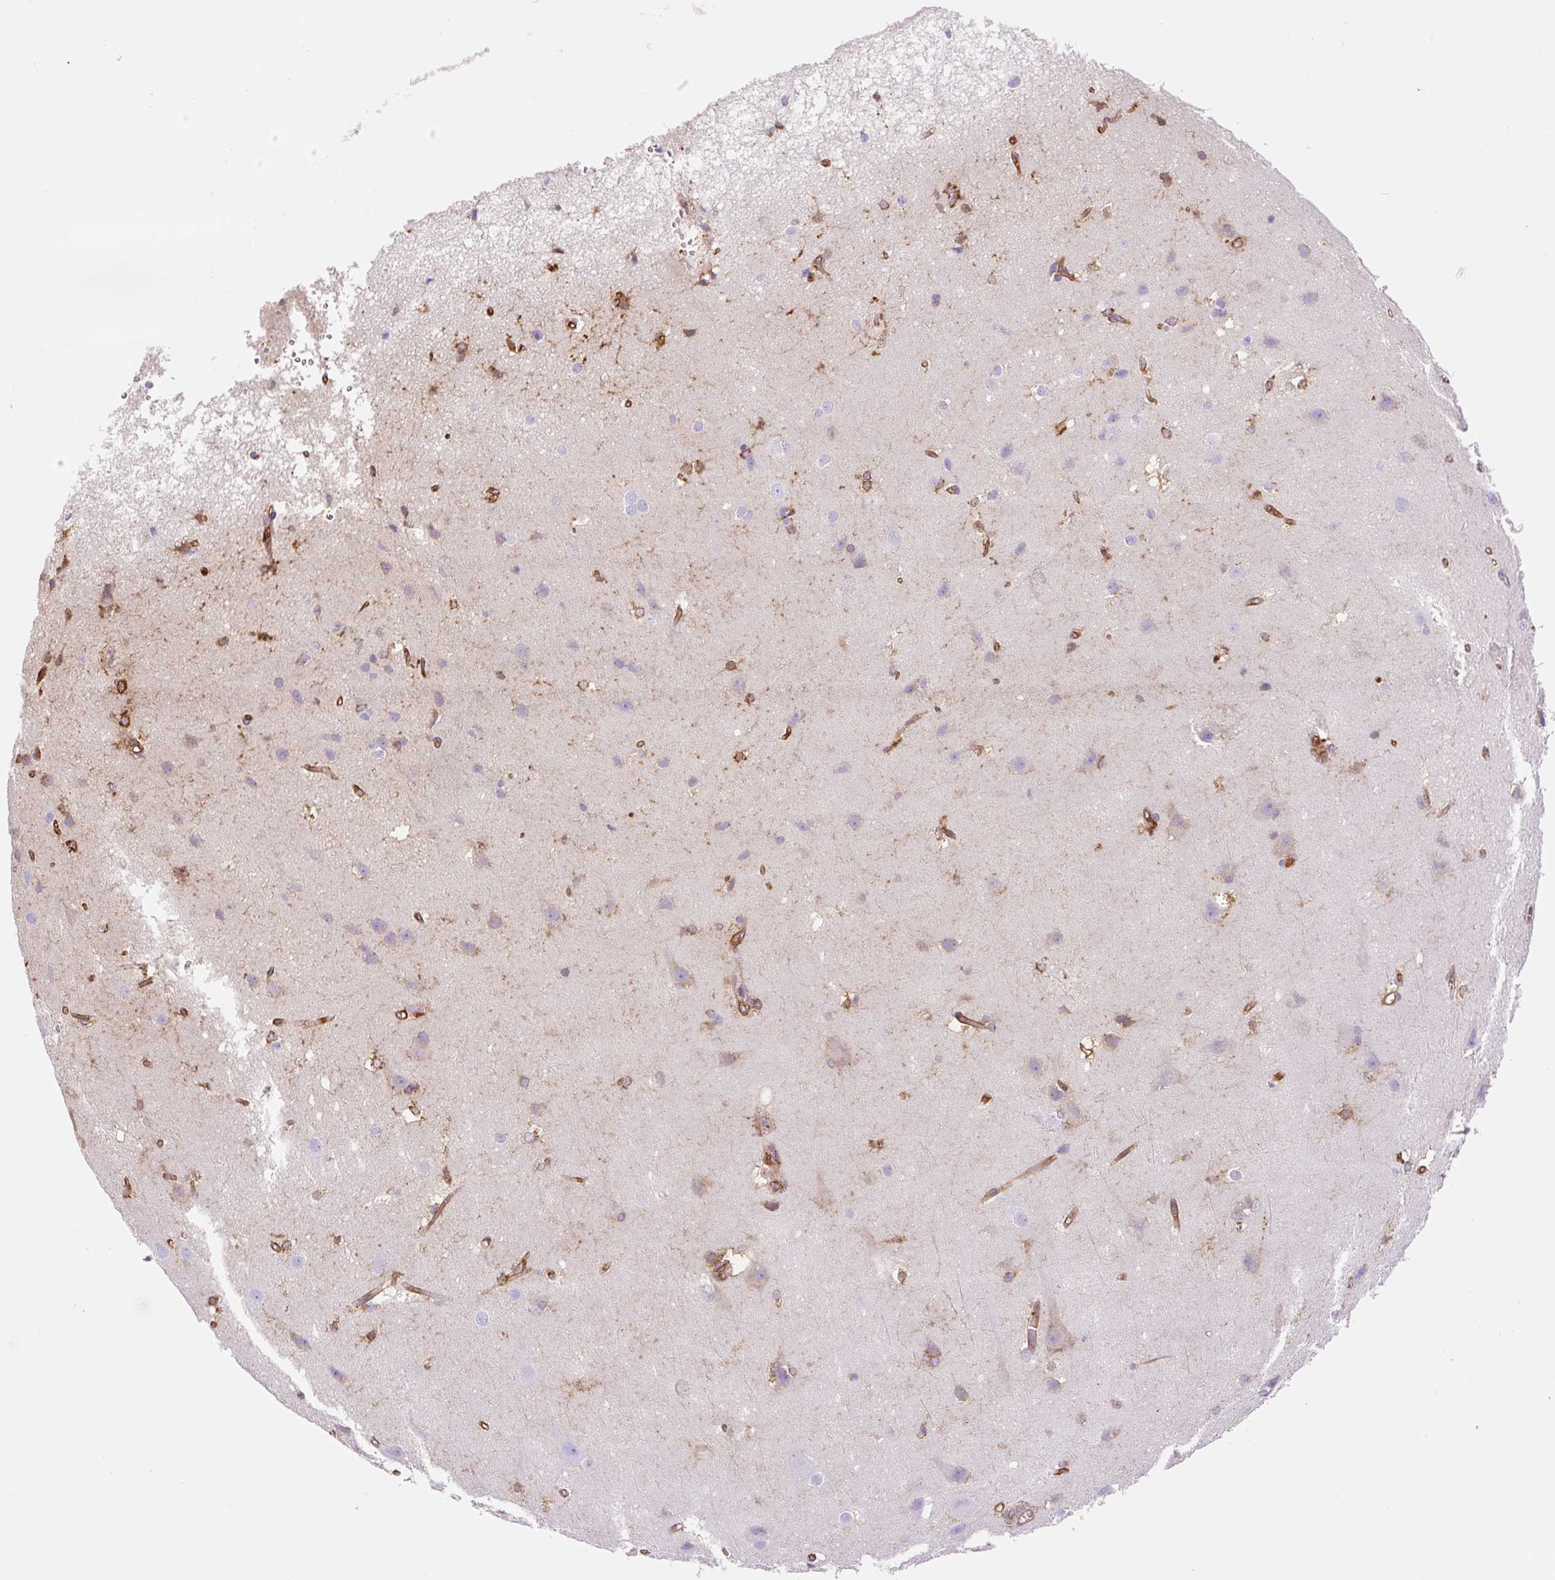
{"staining": {"intensity": "moderate", "quantity": "25%-75%", "location": "cytoplasmic/membranous"}, "tissue": "cerebral cortex", "cell_type": "Endothelial cells", "image_type": "normal", "snomed": [{"axis": "morphology", "description": "Normal tissue, NOS"}, {"axis": "topography", "description": "Cerebral cortex"}], "caption": "Brown immunohistochemical staining in normal human cerebral cortex exhibits moderate cytoplasmic/membranous positivity in approximately 25%-75% of endothelial cells. (brown staining indicates protein expression, while blue staining denotes nuclei).", "gene": "DNM2", "patient": {"sex": "male", "age": 37}}